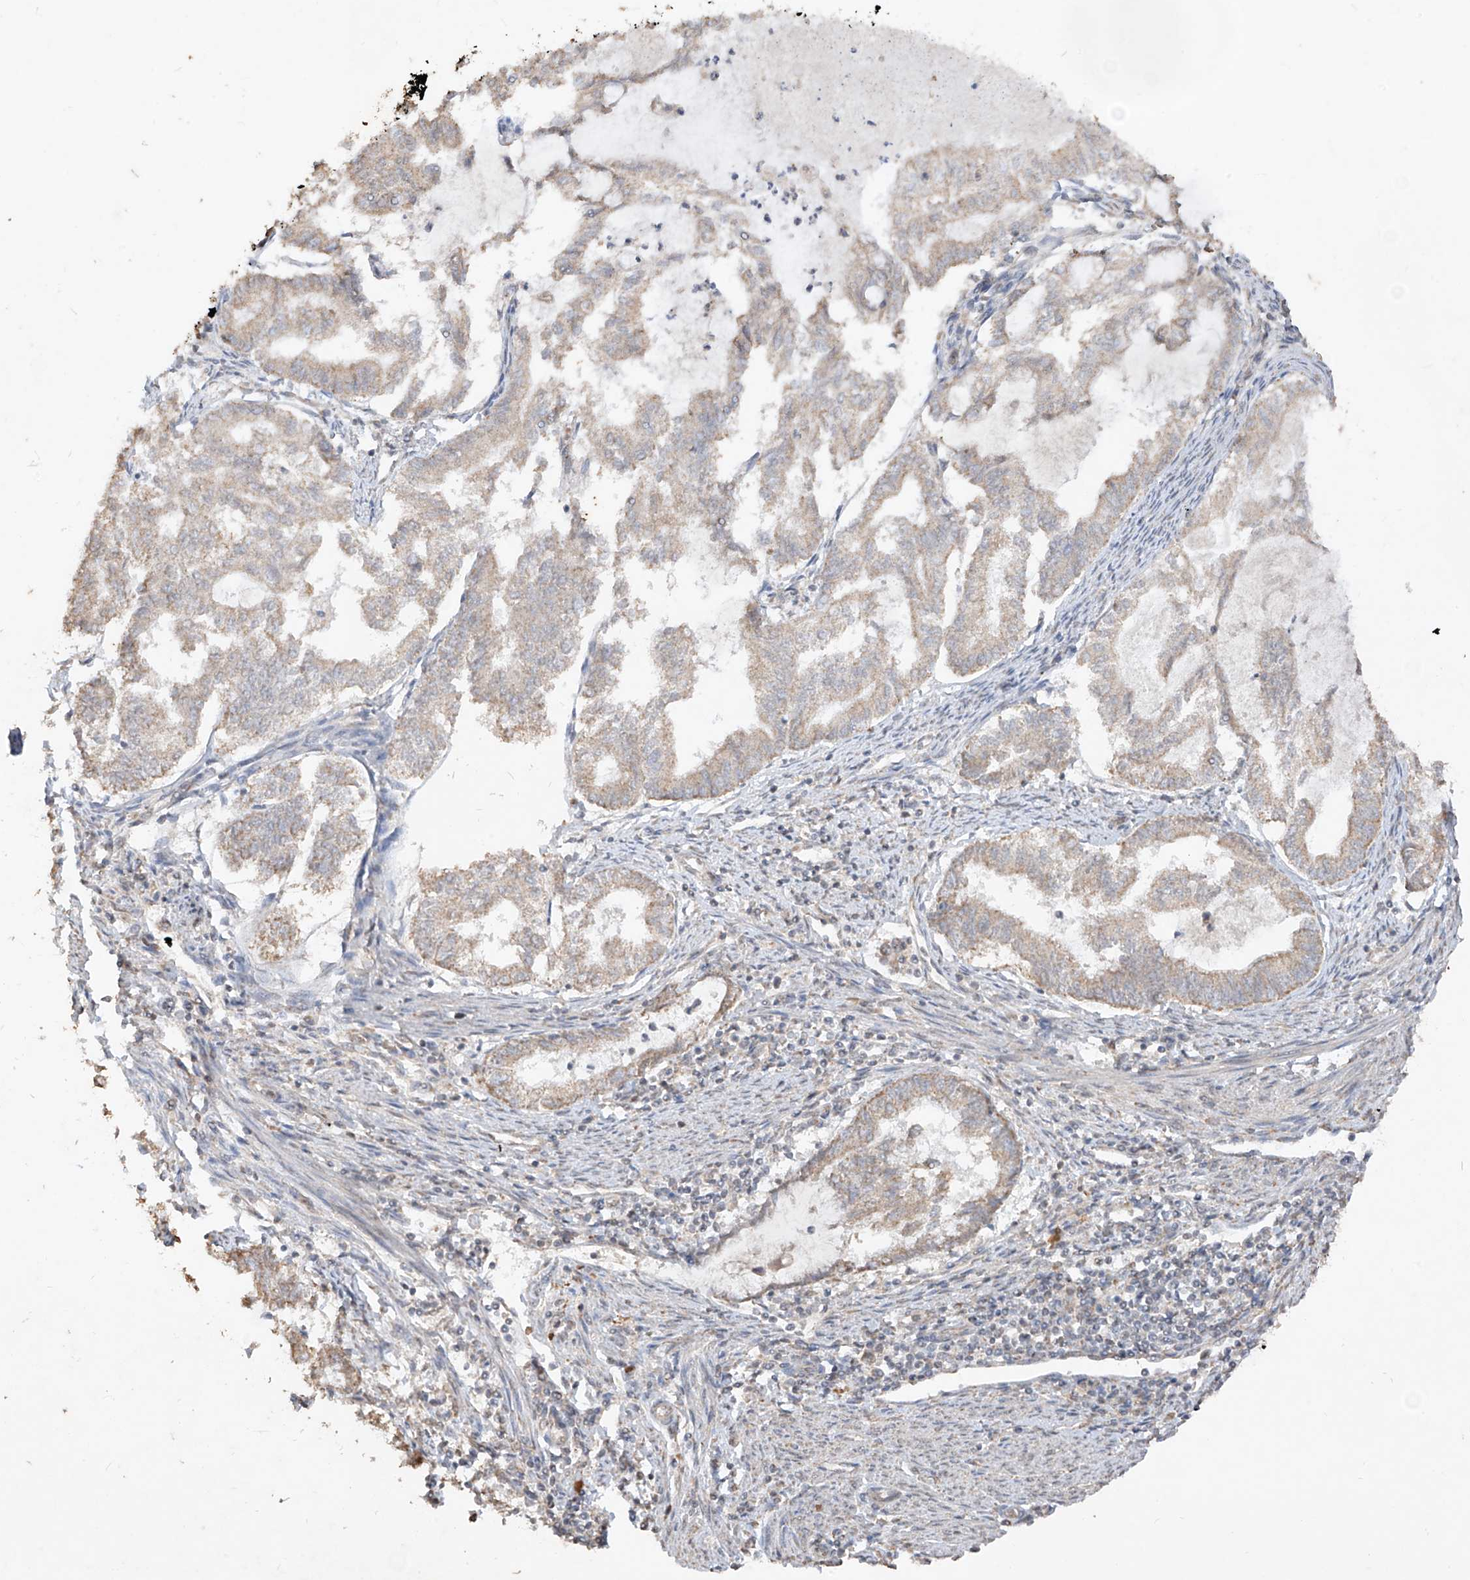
{"staining": {"intensity": "weak", "quantity": ">75%", "location": "cytoplasmic/membranous"}, "tissue": "endometrial cancer", "cell_type": "Tumor cells", "image_type": "cancer", "snomed": [{"axis": "morphology", "description": "Adenocarcinoma, NOS"}, {"axis": "topography", "description": "Endometrium"}], "caption": "DAB immunohistochemical staining of human endometrial adenocarcinoma demonstrates weak cytoplasmic/membranous protein expression in approximately >75% of tumor cells.", "gene": "MTUS2", "patient": {"sex": "female", "age": 79}}